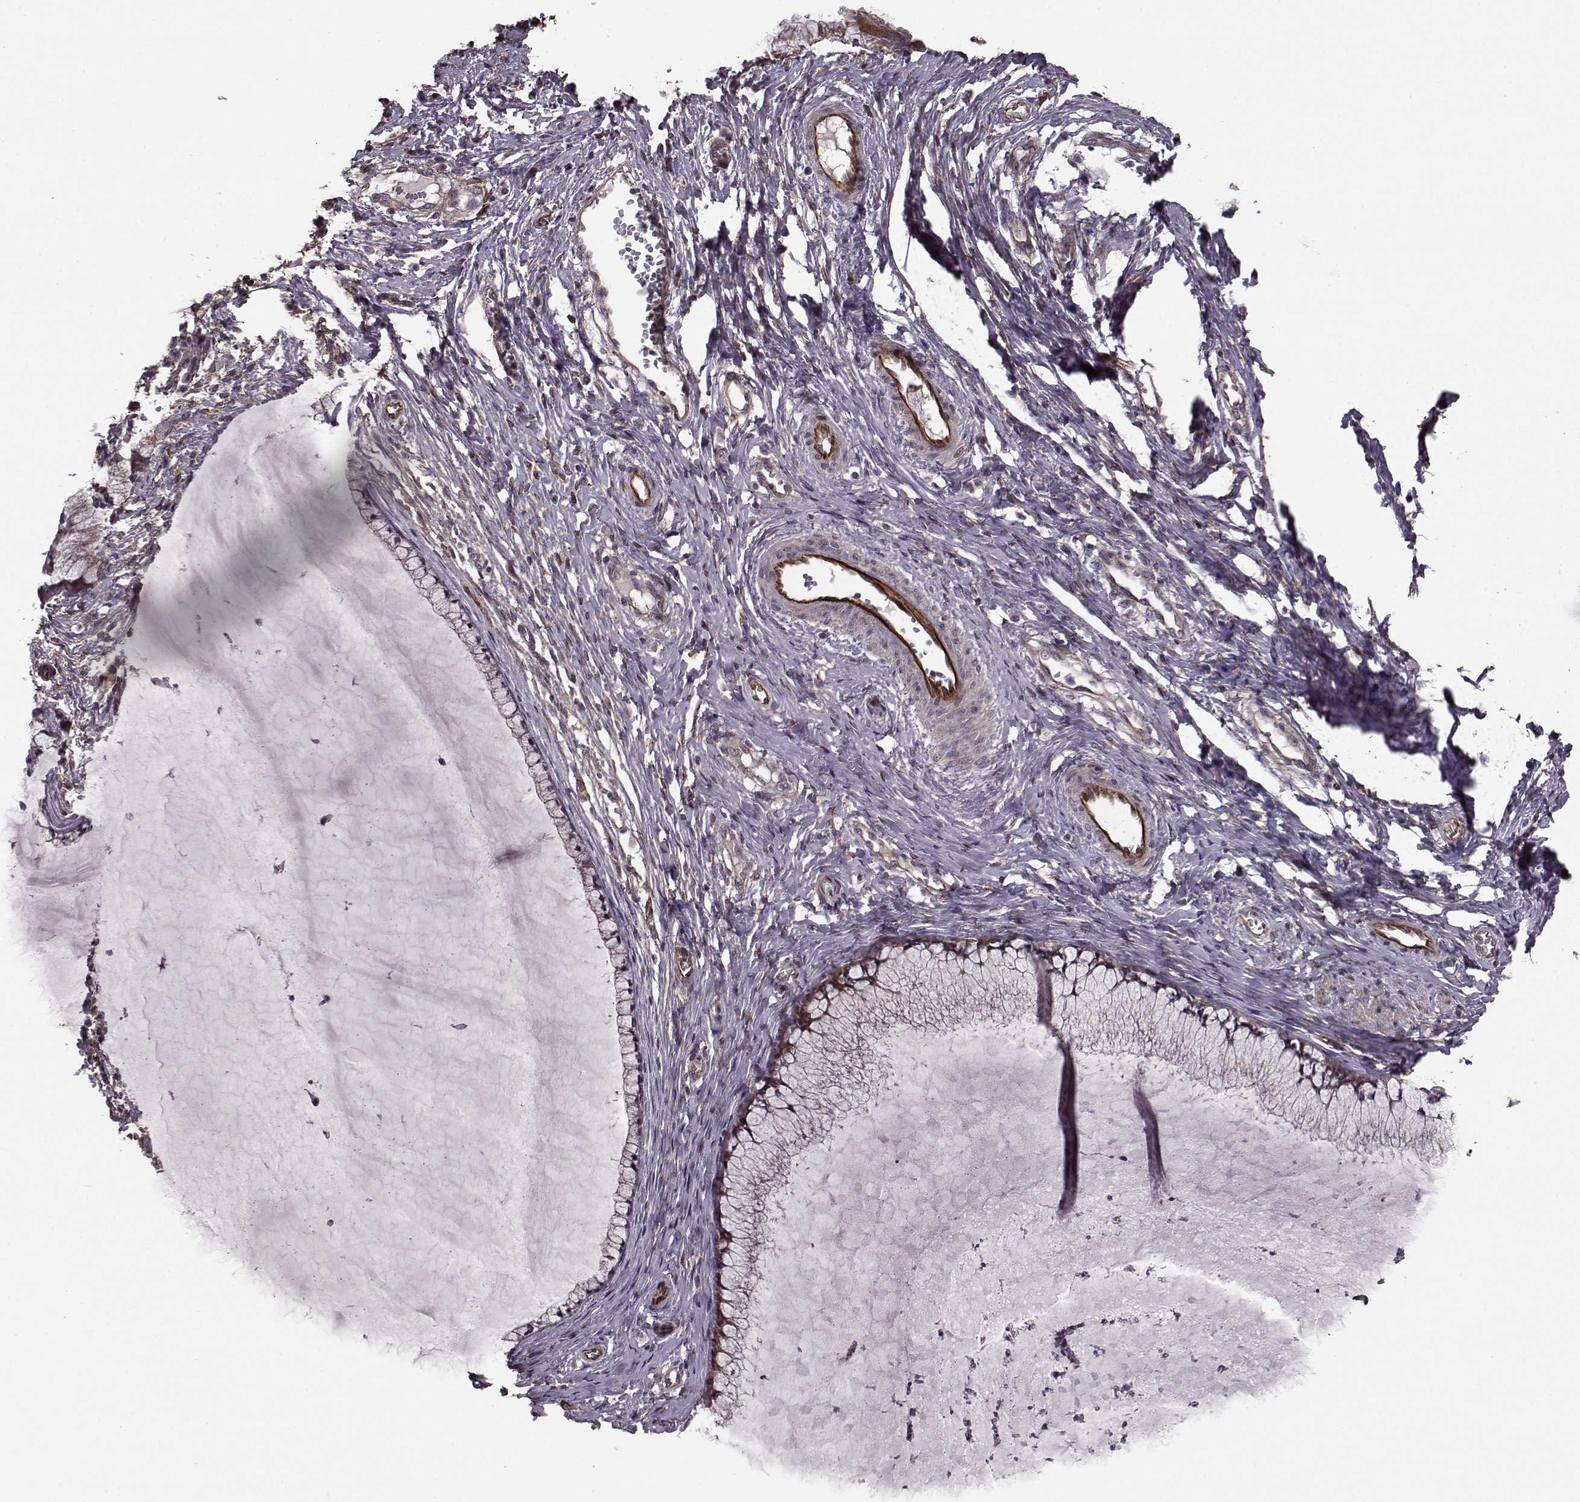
{"staining": {"intensity": "weak", "quantity": "25%-75%", "location": "cytoplasmic/membranous"}, "tissue": "cervical cancer", "cell_type": "Tumor cells", "image_type": "cancer", "snomed": [{"axis": "morphology", "description": "Squamous cell carcinoma, NOS"}, {"axis": "topography", "description": "Cervix"}], "caption": "DAB immunohistochemical staining of cervical cancer (squamous cell carcinoma) exhibits weak cytoplasmic/membranous protein expression in about 25%-75% of tumor cells.", "gene": "SYNPO", "patient": {"sex": "female", "age": 36}}